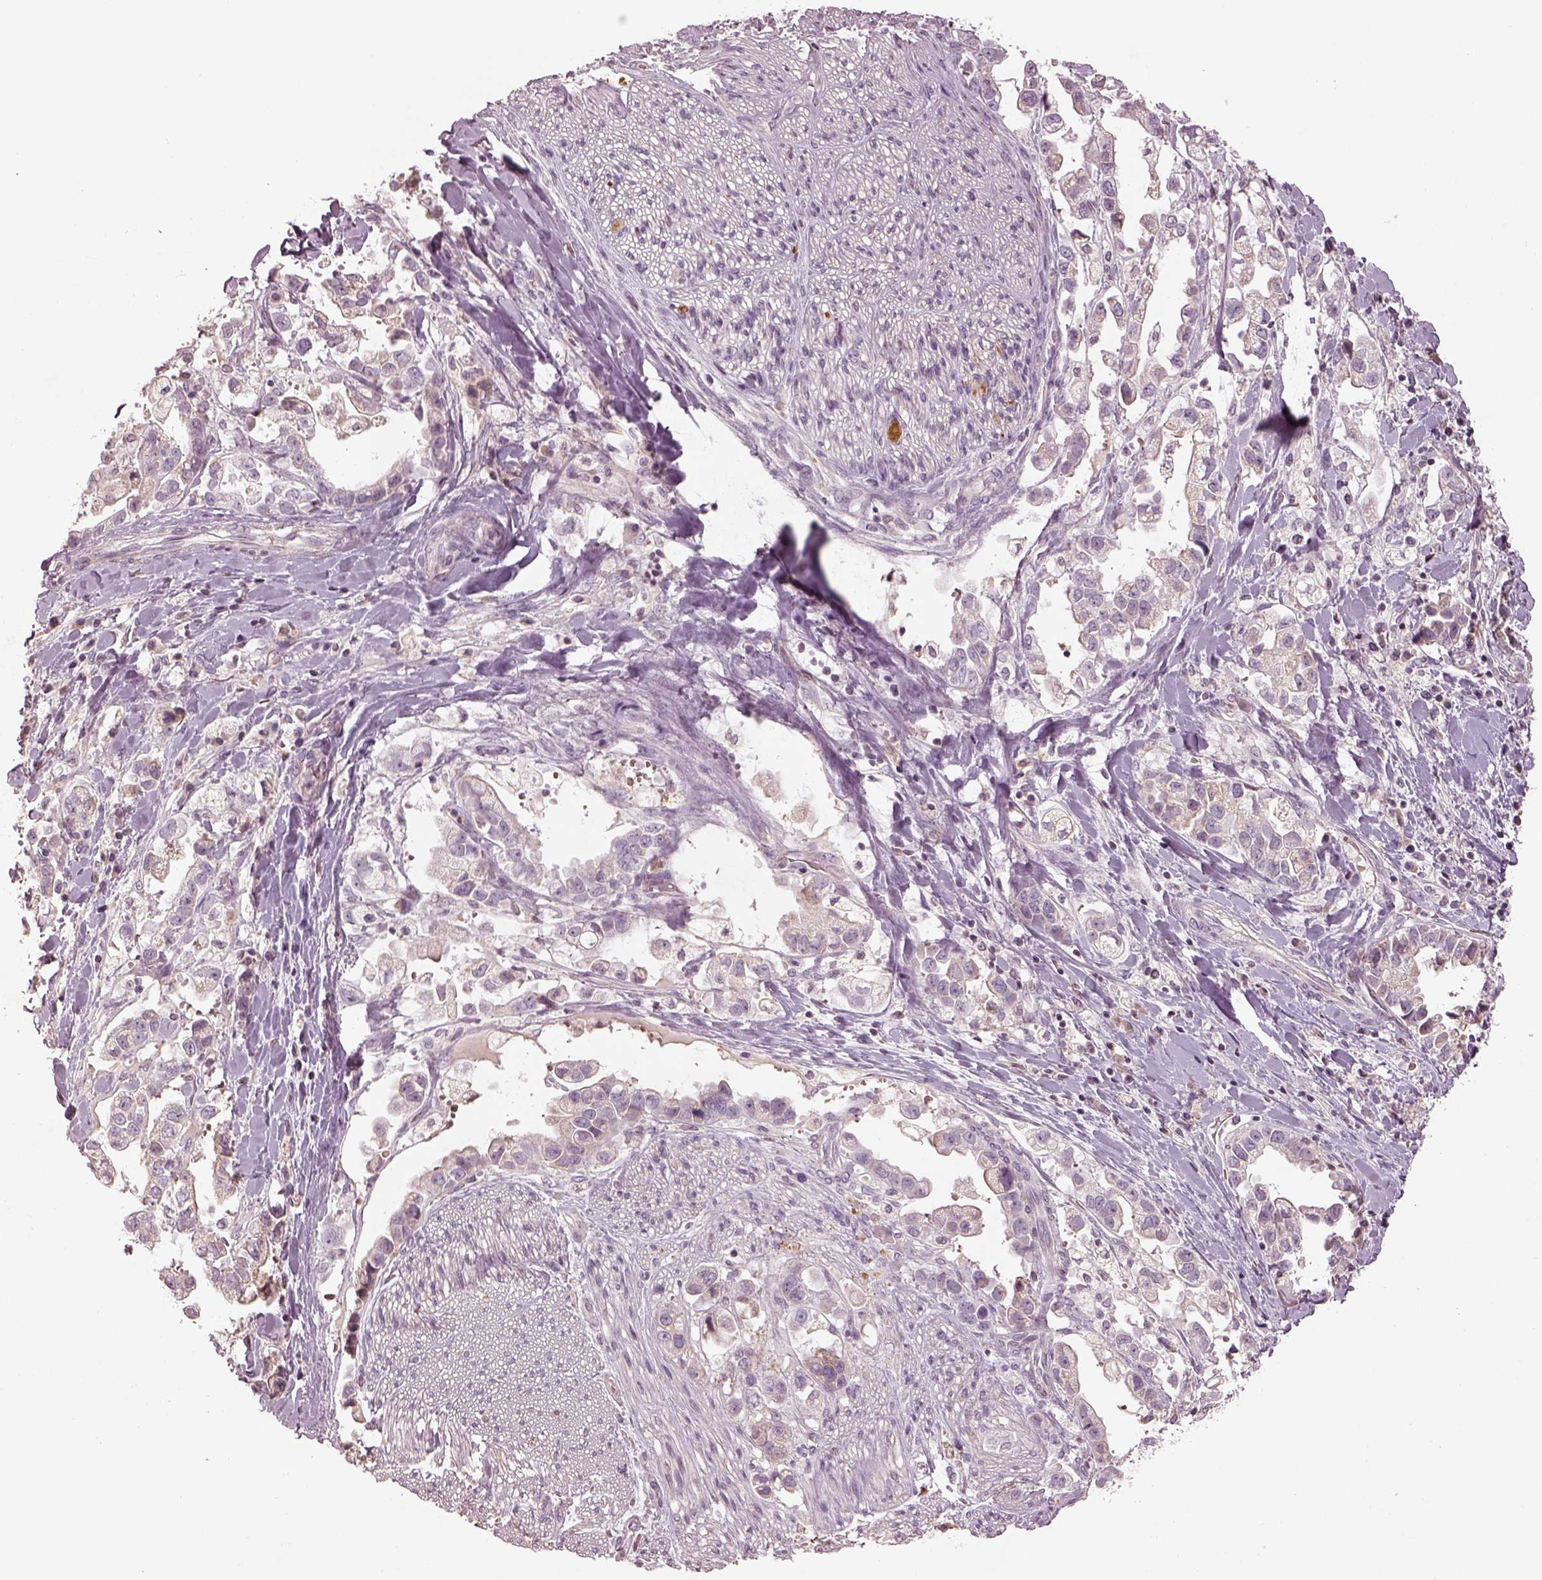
{"staining": {"intensity": "negative", "quantity": "none", "location": "none"}, "tissue": "stomach cancer", "cell_type": "Tumor cells", "image_type": "cancer", "snomed": [{"axis": "morphology", "description": "Adenocarcinoma, NOS"}, {"axis": "topography", "description": "Stomach"}], "caption": "This is a histopathology image of IHC staining of adenocarcinoma (stomach), which shows no expression in tumor cells. (DAB (3,3'-diaminobenzidine) immunohistochemistry (IHC) with hematoxylin counter stain).", "gene": "TLX3", "patient": {"sex": "male", "age": 59}}